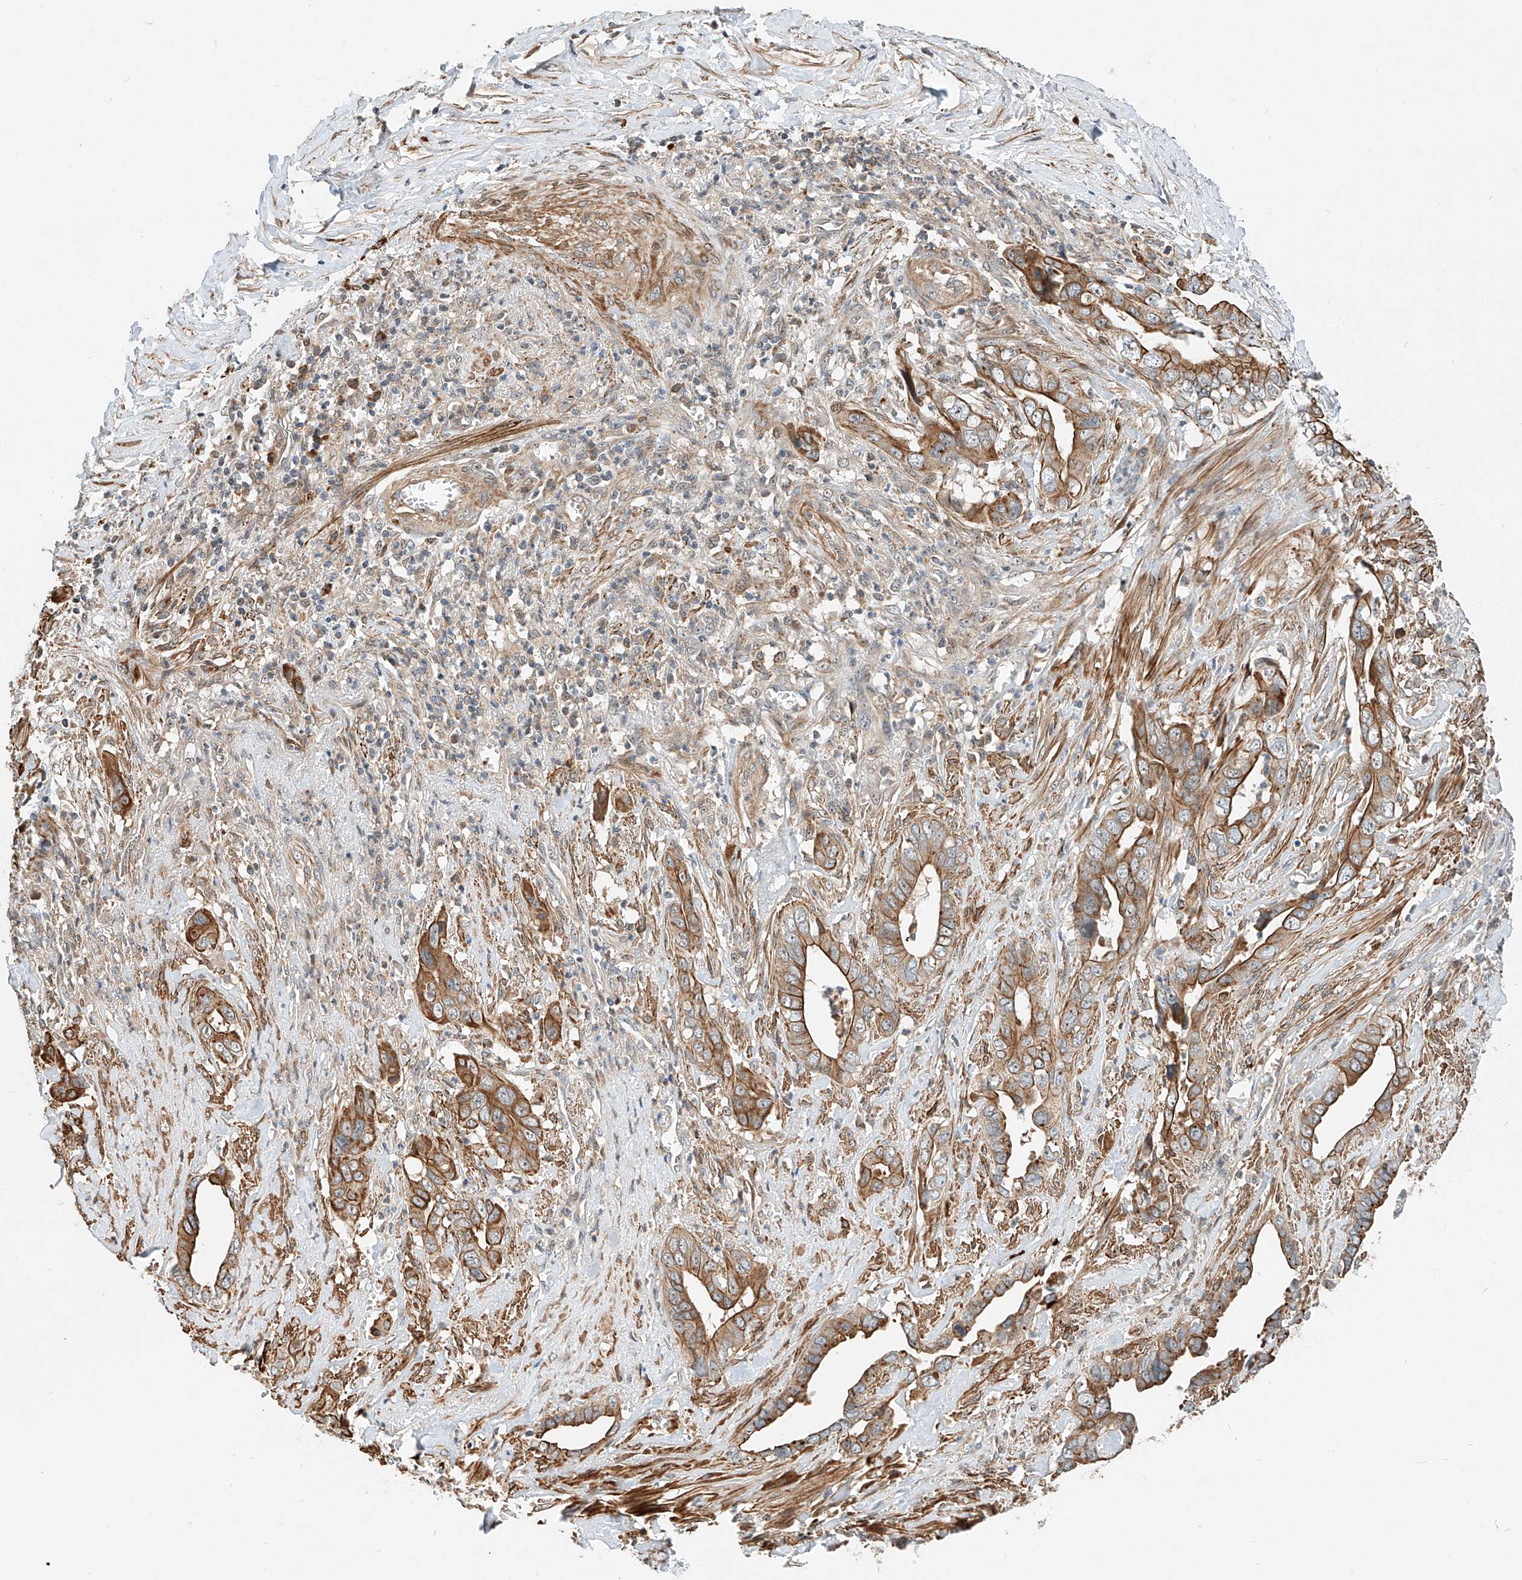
{"staining": {"intensity": "strong", "quantity": ">75%", "location": "cytoplasmic/membranous"}, "tissue": "liver cancer", "cell_type": "Tumor cells", "image_type": "cancer", "snomed": [{"axis": "morphology", "description": "Cholangiocarcinoma"}, {"axis": "topography", "description": "Liver"}], "caption": "Liver cholangiocarcinoma was stained to show a protein in brown. There is high levels of strong cytoplasmic/membranous expression in about >75% of tumor cells.", "gene": "CPAMD8", "patient": {"sex": "female", "age": 79}}